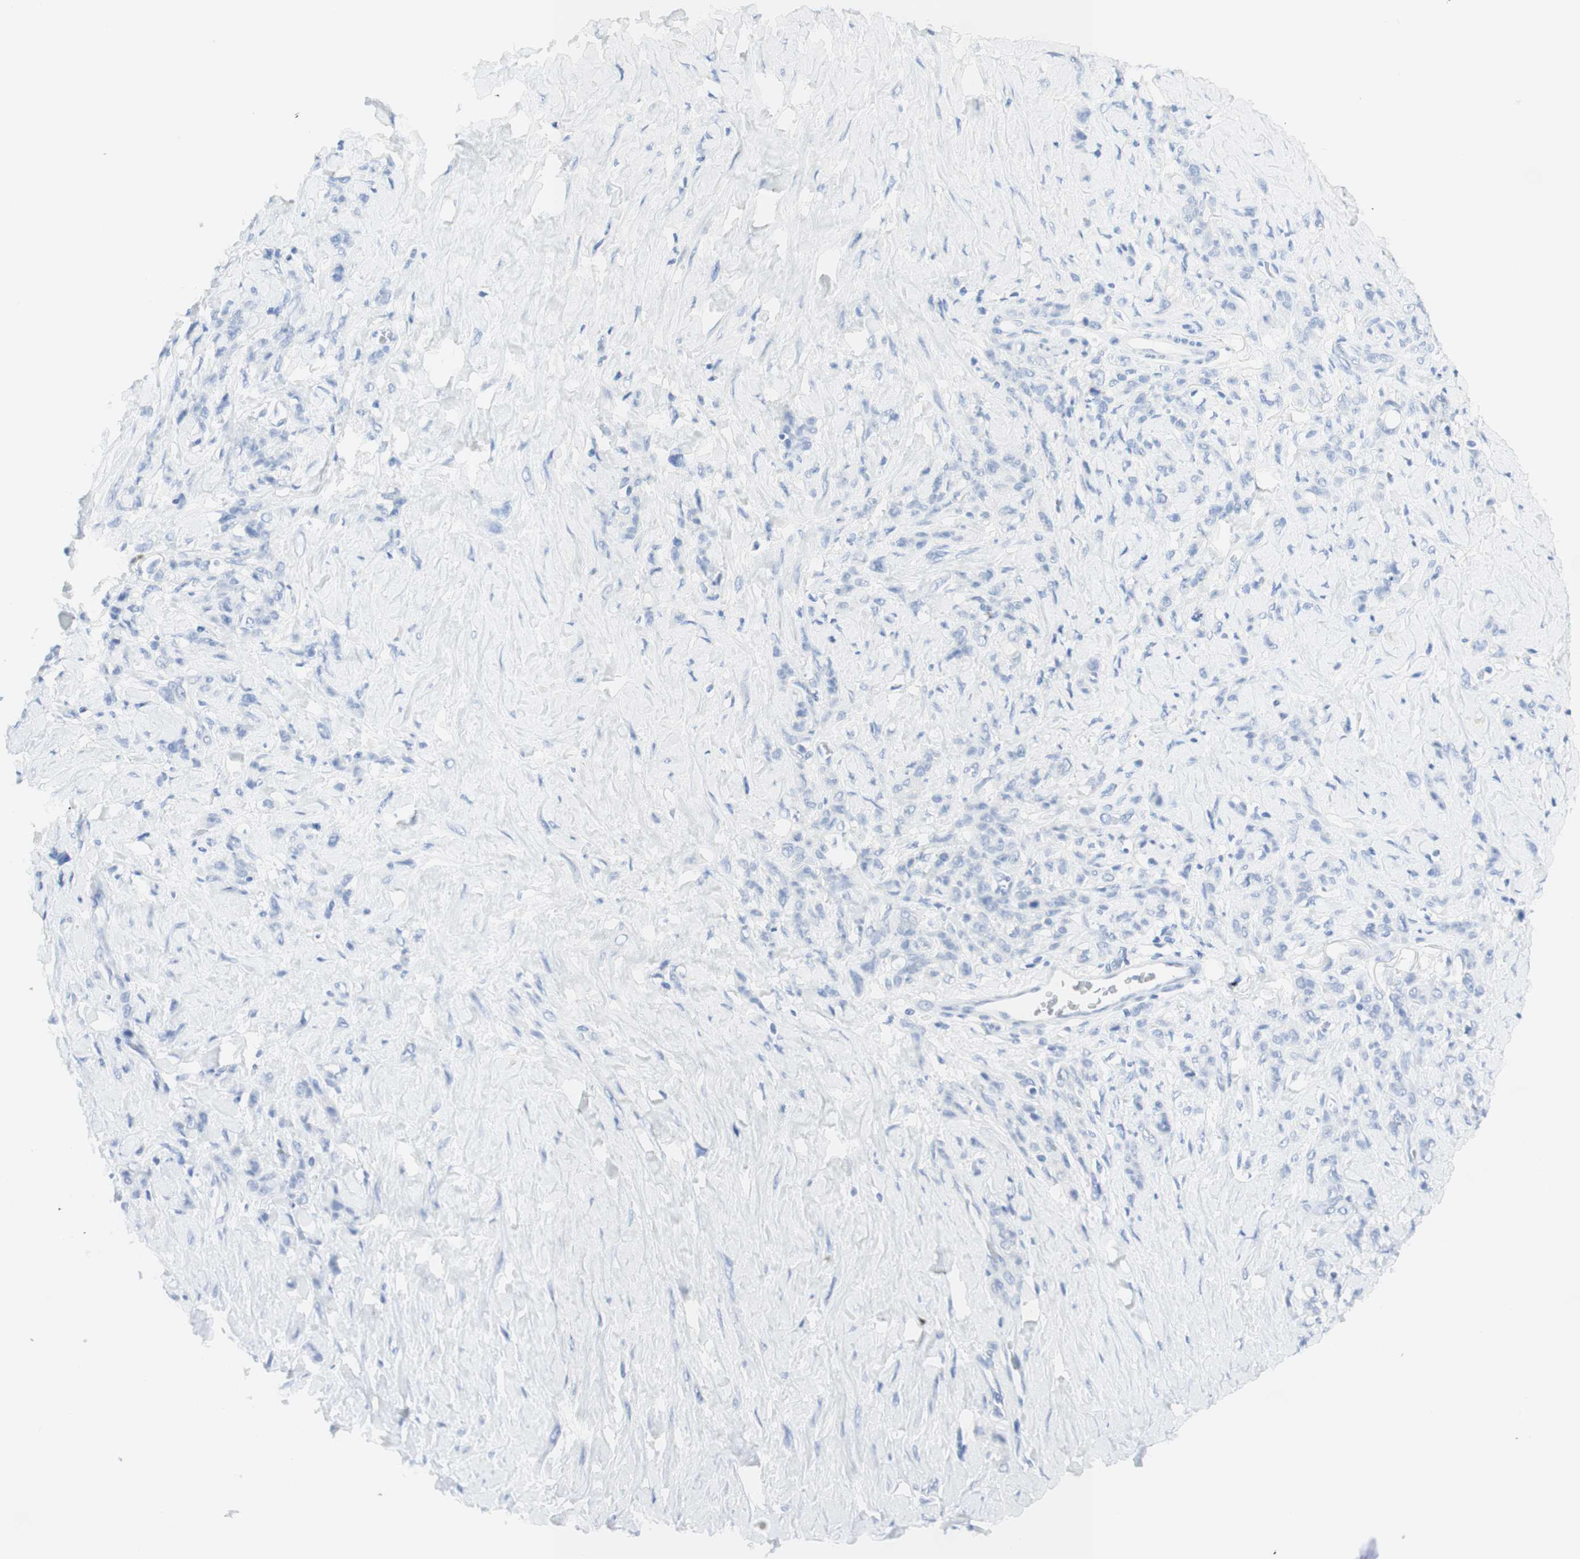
{"staining": {"intensity": "negative", "quantity": "none", "location": "none"}, "tissue": "stomach cancer", "cell_type": "Tumor cells", "image_type": "cancer", "snomed": [{"axis": "morphology", "description": "Adenocarcinoma, NOS"}, {"axis": "topography", "description": "Stomach"}], "caption": "The histopathology image displays no significant staining in tumor cells of stomach cancer (adenocarcinoma). (DAB immunohistochemistry, high magnification).", "gene": "TPO", "patient": {"sex": "male", "age": 82}}